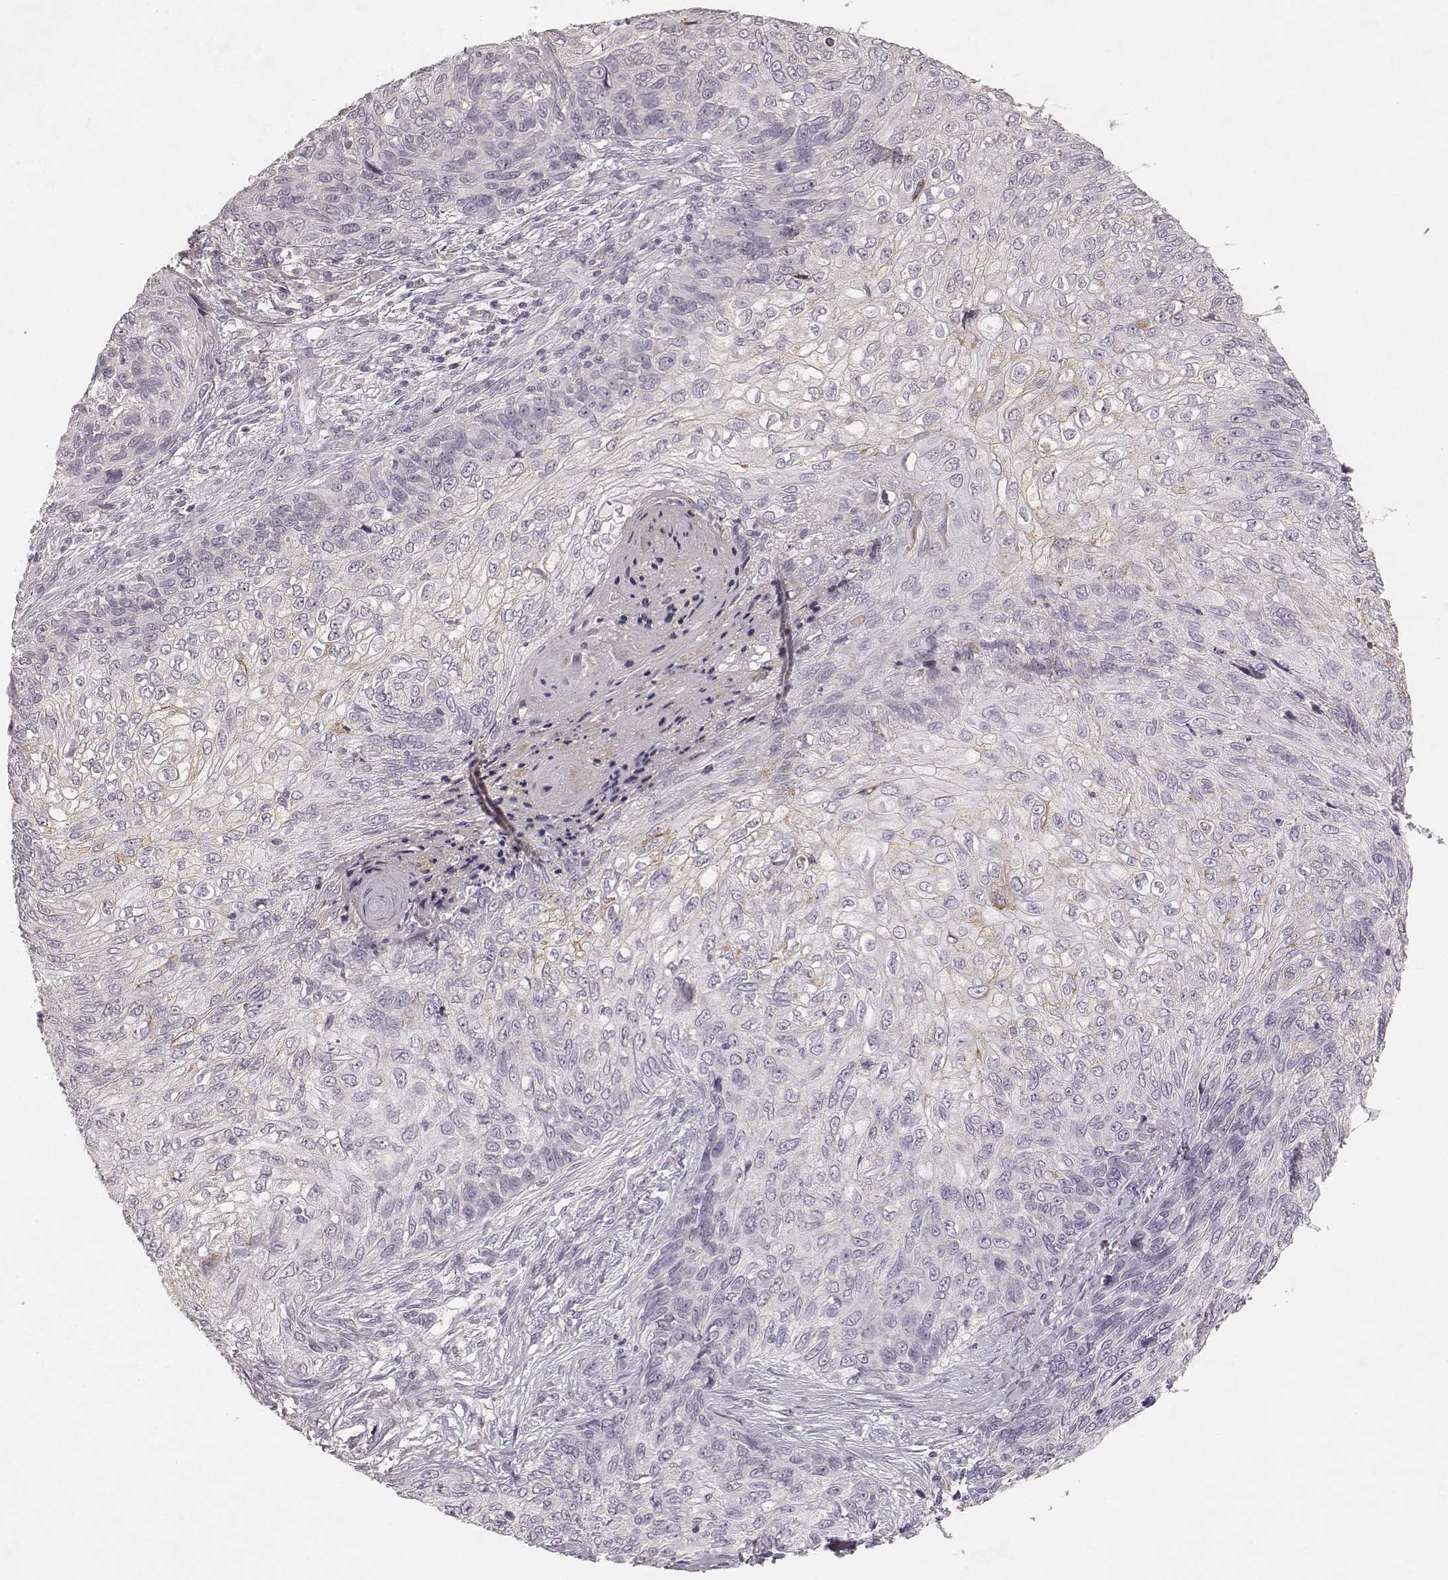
{"staining": {"intensity": "negative", "quantity": "none", "location": "none"}, "tissue": "skin cancer", "cell_type": "Tumor cells", "image_type": "cancer", "snomed": [{"axis": "morphology", "description": "Squamous cell carcinoma, NOS"}, {"axis": "topography", "description": "Skin"}], "caption": "Tumor cells are negative for brown protein staining in skin cancer.", "gene": "MADCAM1", "patient": {"sex": "male", "age": 92}}